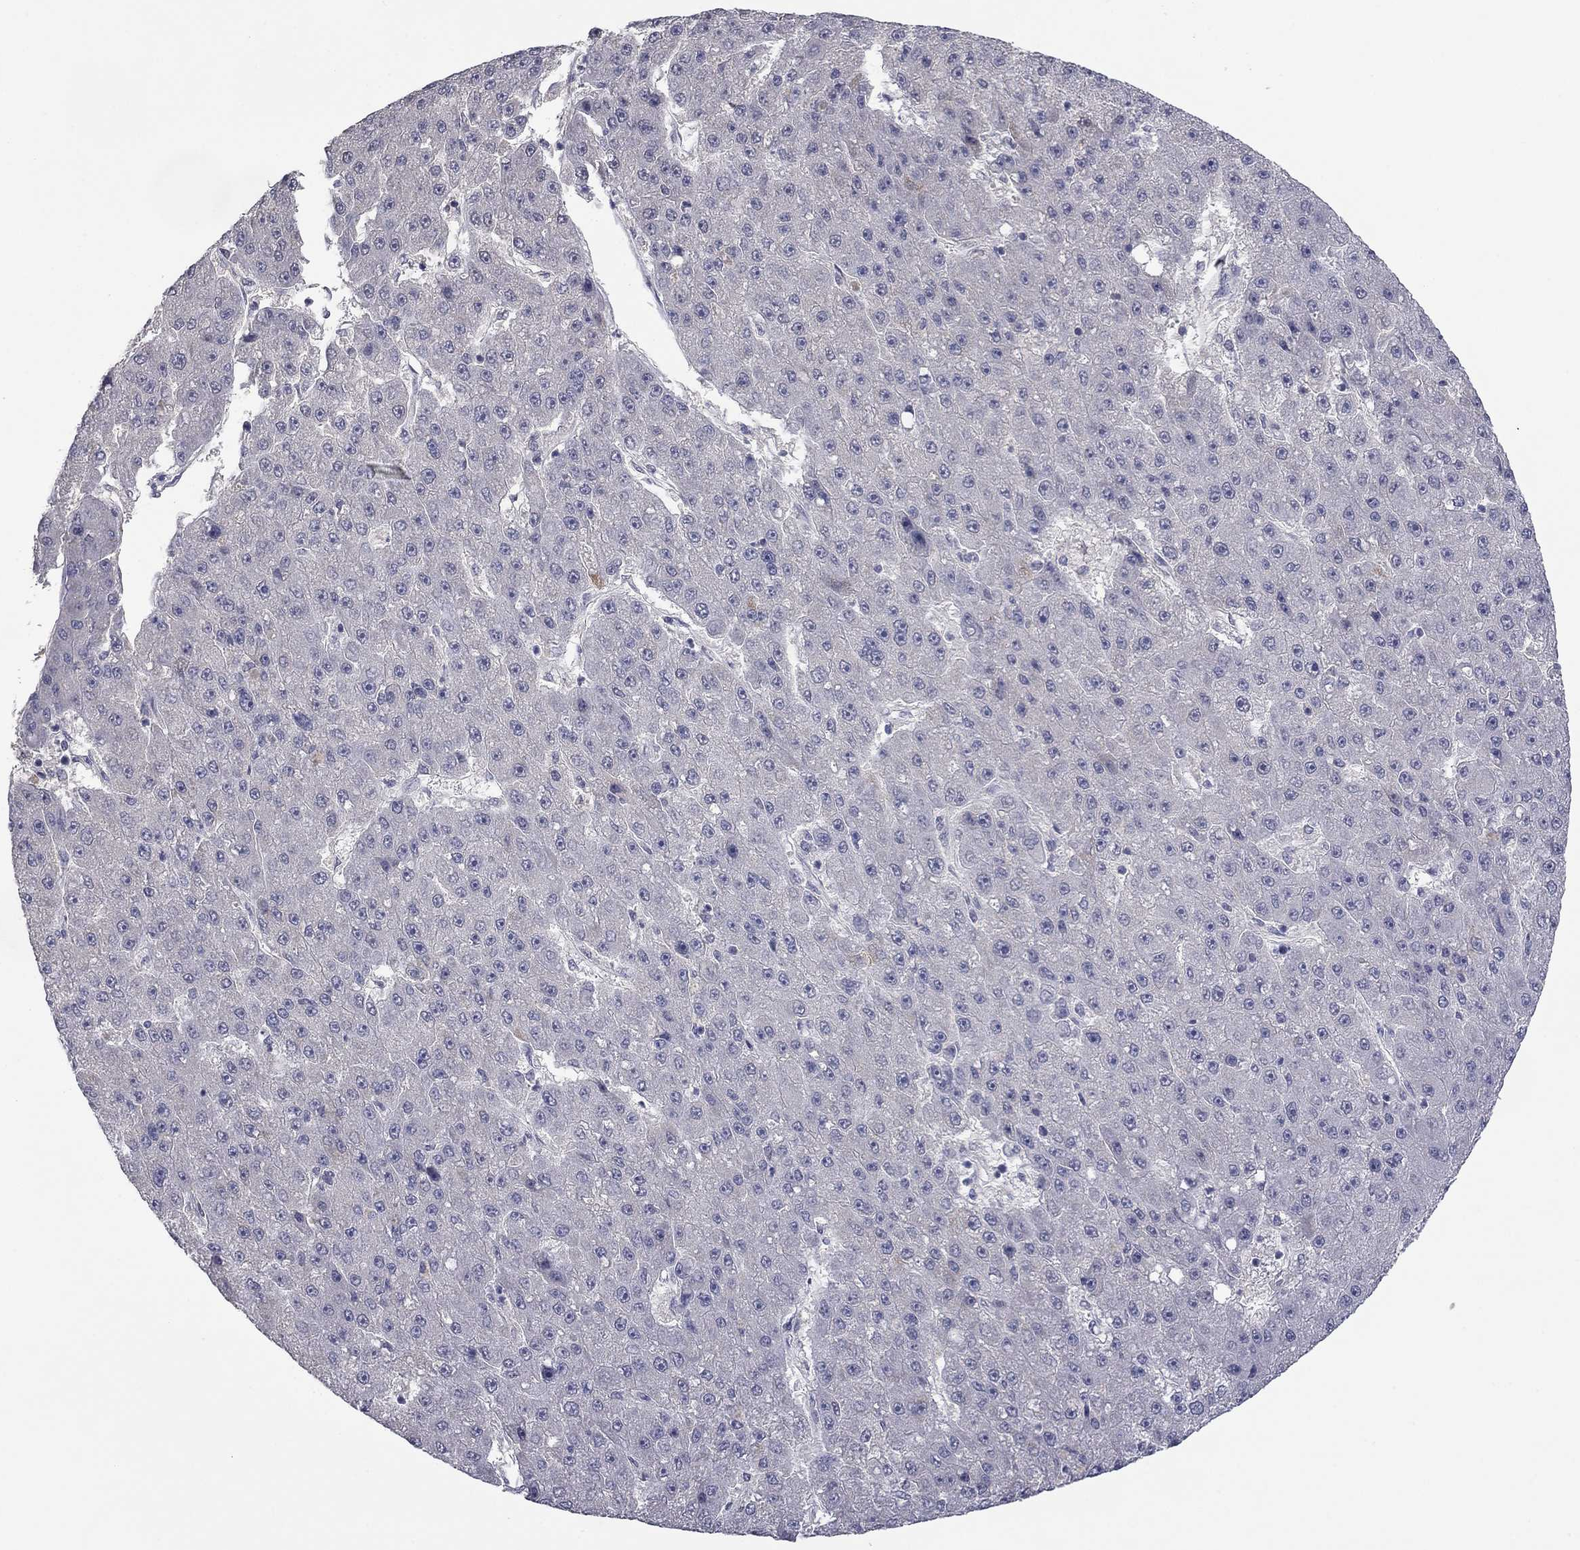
{"staining": {"intensity": "negative", "quantity": "none", "location": "none"}, "tissue": "liver cancer", "cell_type": "Tumor cells", "image_type": "cancer", "snomed": [{"axis": "morphology", "description": "Carcinoma, Hepatocellular, NOS"}, {"axis": "topography", "description": "Liver"}], "caption": "This is an immunohistochemistry (IHC) photomicrograph of liver hepatocellular carcinoma. There is no positivity in tumor cells.", "gene": "IP6K3", "patient": {"sex": "male", "age": 67}}